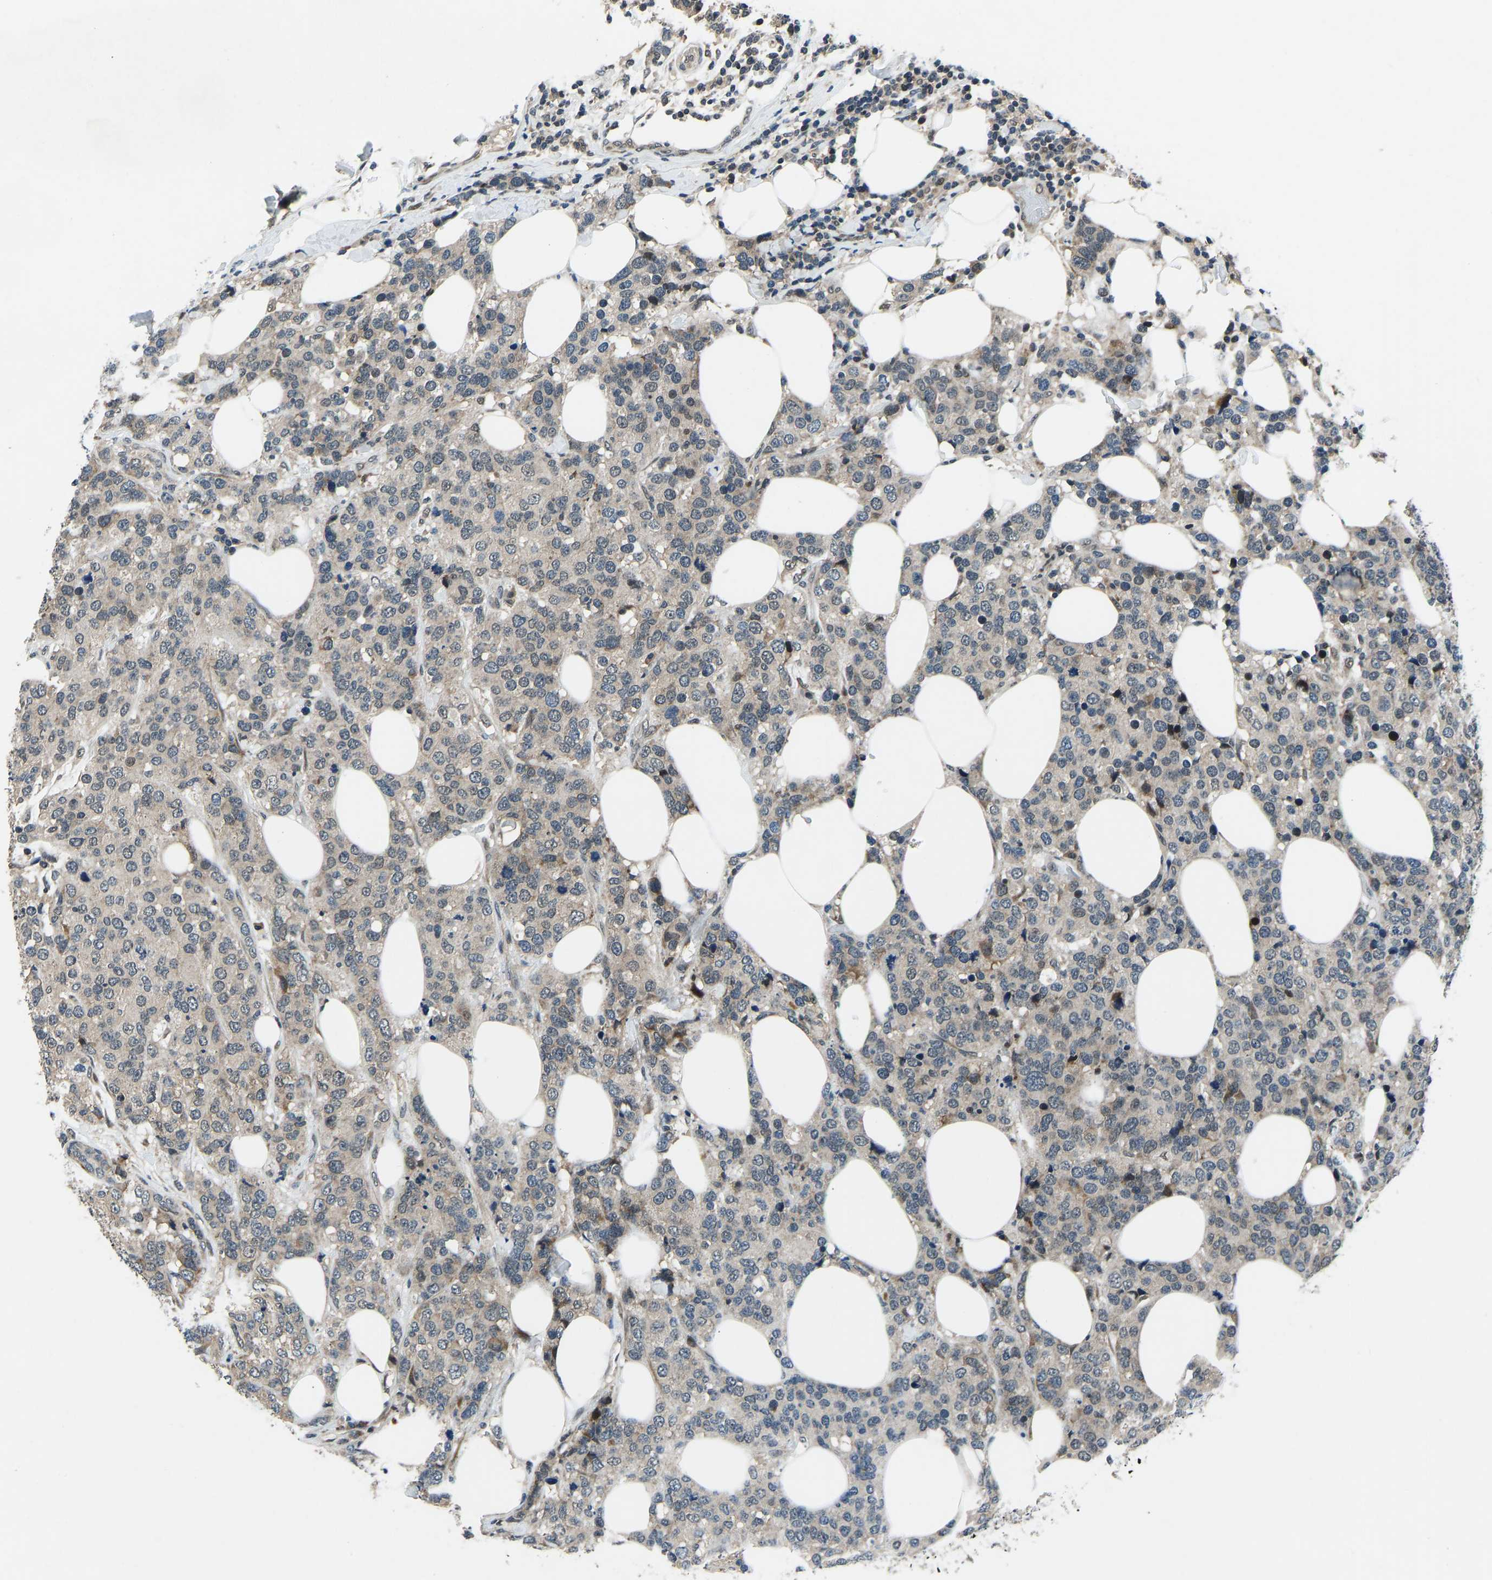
{"staining": {"intensity": "moderate", "quantity": "<25%", "location": "cytoplasmic/membranous"}, "tissue": "breast cancer", "cell_type": "Tumor cells", "image_type": "cancer", "snomed": [{"axis": "morphology", "description": "Lobular carcinoma"}, {"axis": "topography", "description": "Breast"}], "caption": "The immunohistochemical stain shows moderate cytoplasmic/membranous positivity in tumor cells of breast lobular carcinoma tissue.", "gene": "RLIM", "patient": {"sex": "female", "age": 59}}